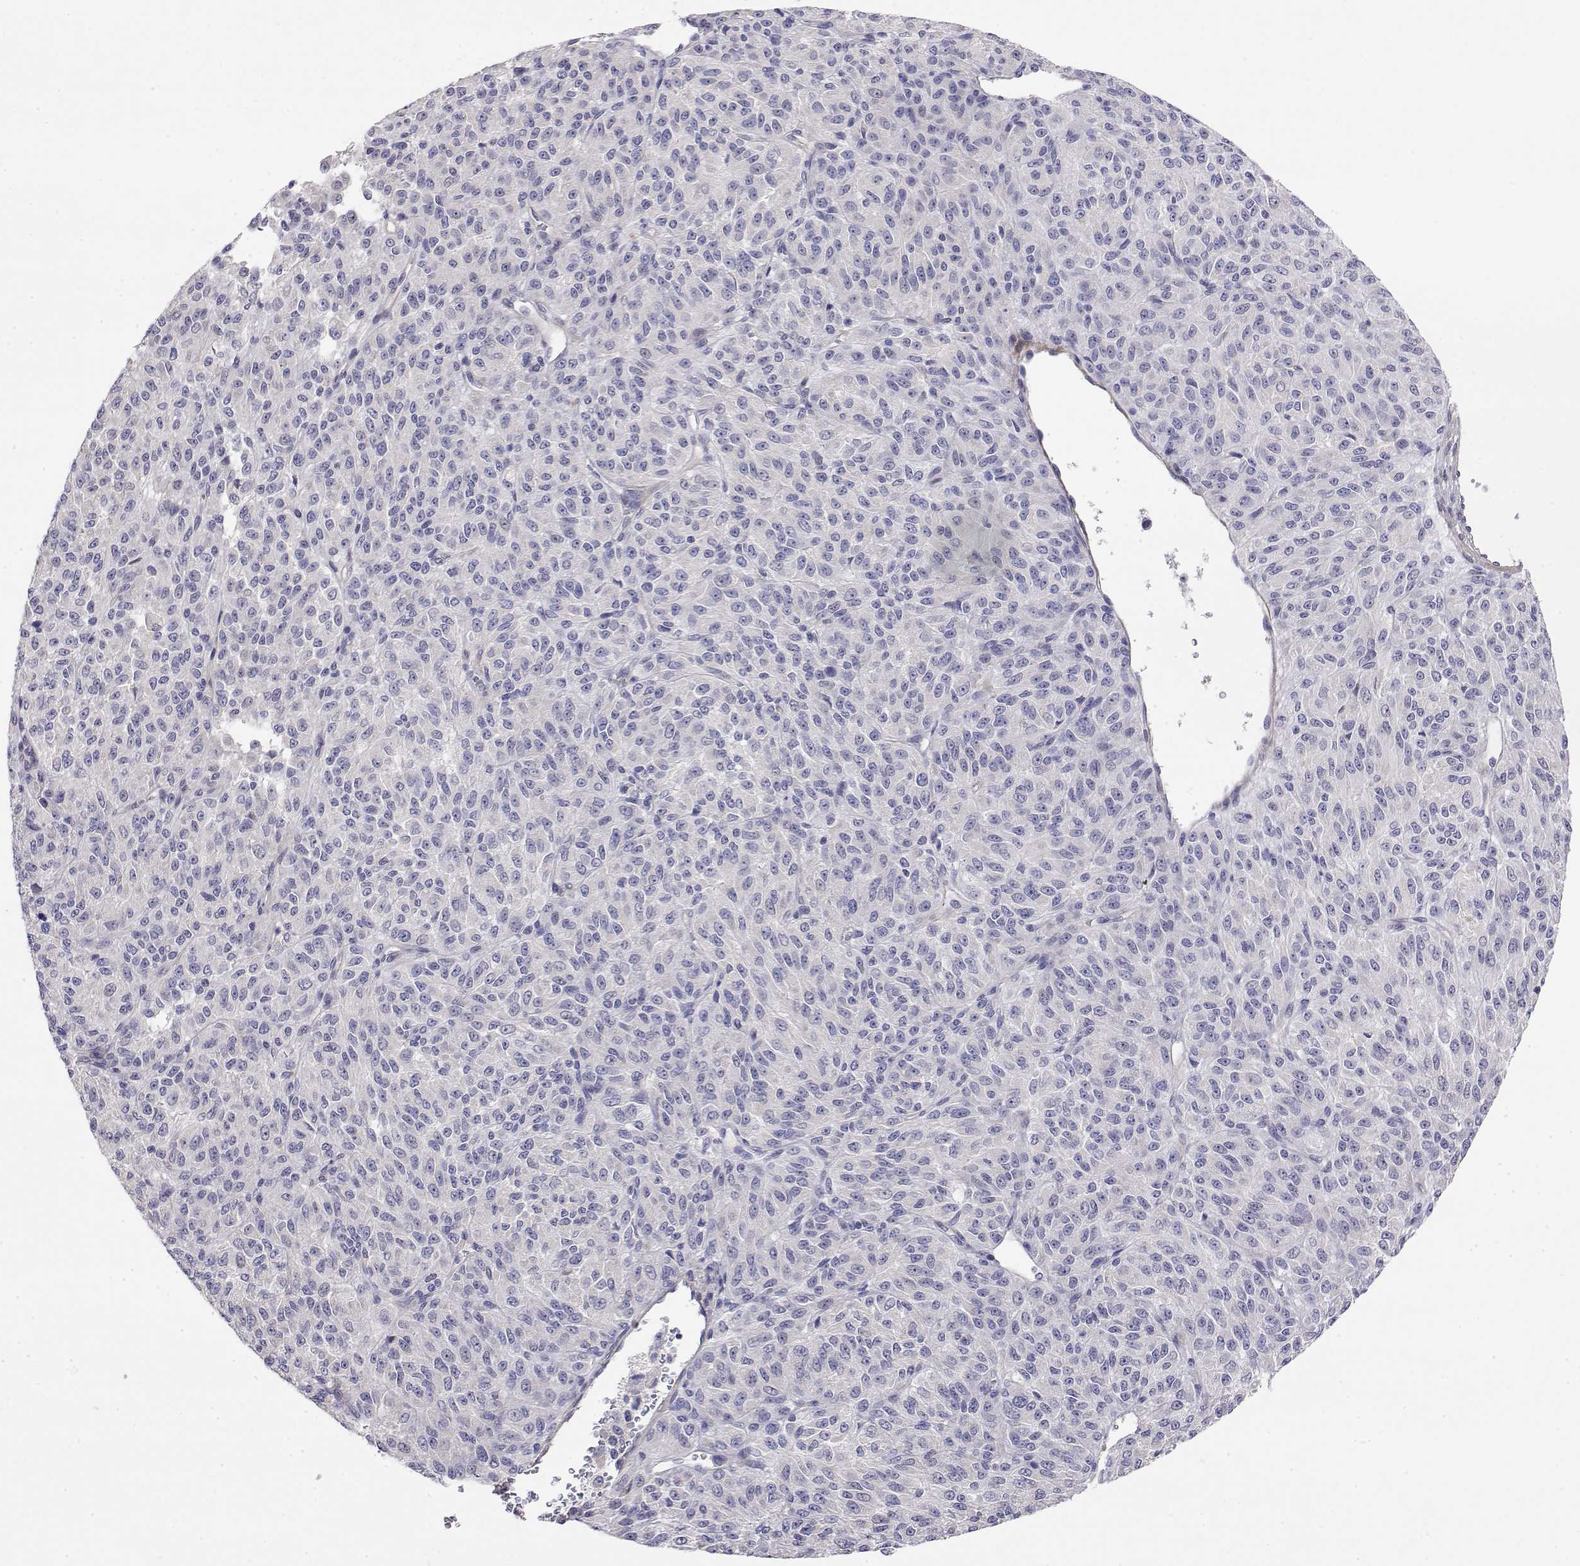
{"staining": {"intensity": "negative", "quantity": "none", "location": "none"}, "tissue": "melanoma", "cell_type": "Tumor cells", "image_type": "cancer", "snomed": [{"axis": "morphology", "description": "Malignant melanoma, Metastatic site"}, {"axis": "topography", "description": "Brain"}], "caption": "DAB (3,3'-diaminobenzidine) immunohistochemical staining of human malignant melanoma (metastatic site) exhibits no significant staining in tumor cells.", "gene": "GGACT", "patient": {"sex": "female", "age": 56}}